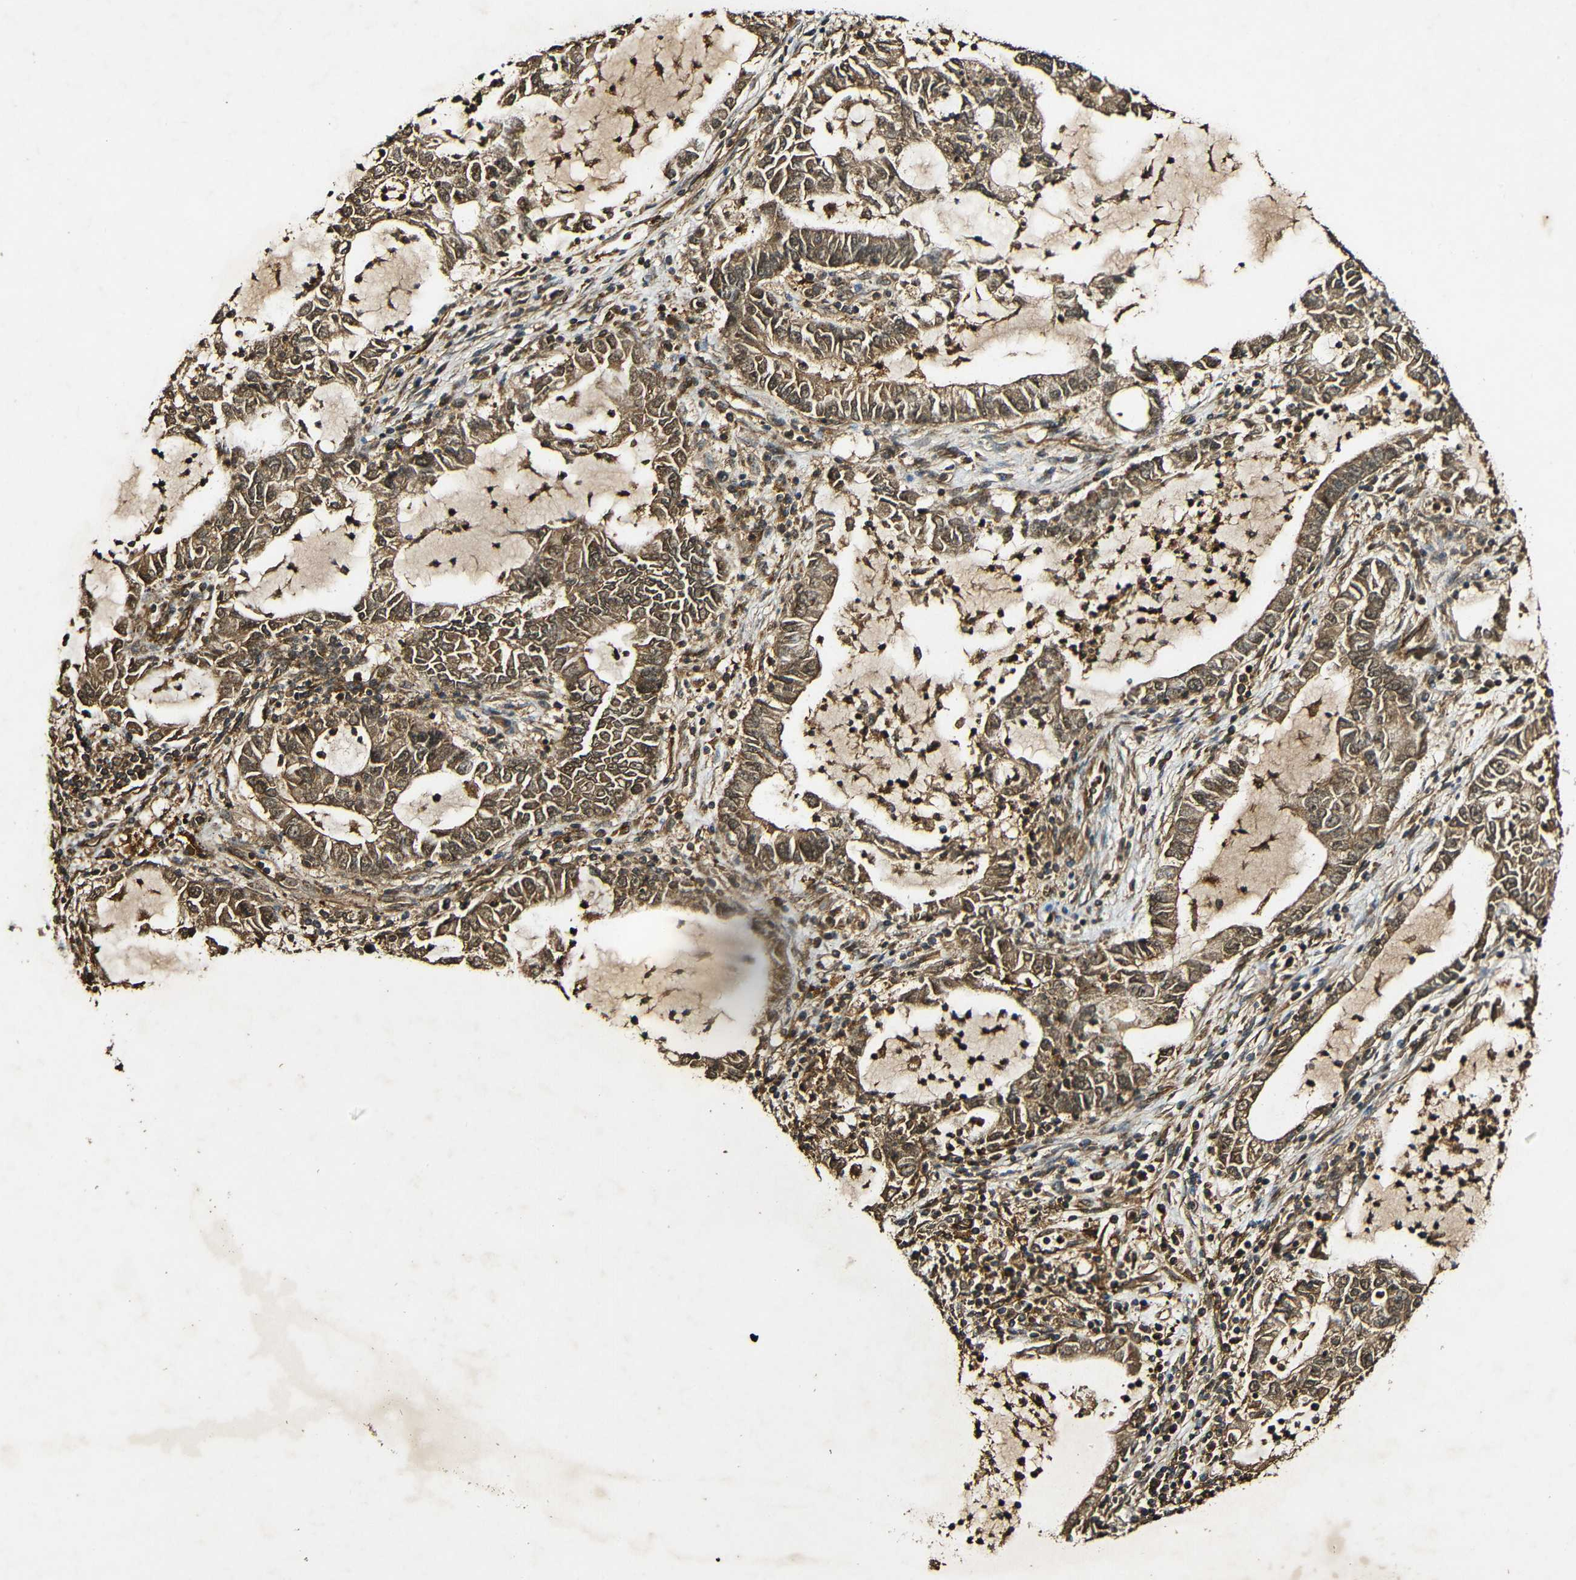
{"staining": {"intensity": "moderate", "quantity": ">75%", "location": "cytoplasmic/membranous"}, "tissue": "lung cancer", "cell_type": "Tumor cells", "image_type": "cancer", "snomed": [{"axis": "morphology", "description": "Adenocarcinoma, NOS"}, {"axis": "topography", "description": "Lung"}], "caption": "Lung adenocarcinoma was stained to show a protein in brown. There is medium levels of moderate cytoplasmic/membranous positivity in approximately >75% of tumor cells.", "gene": "CASP8", "patient": {"sex": "female", "age": 51}}